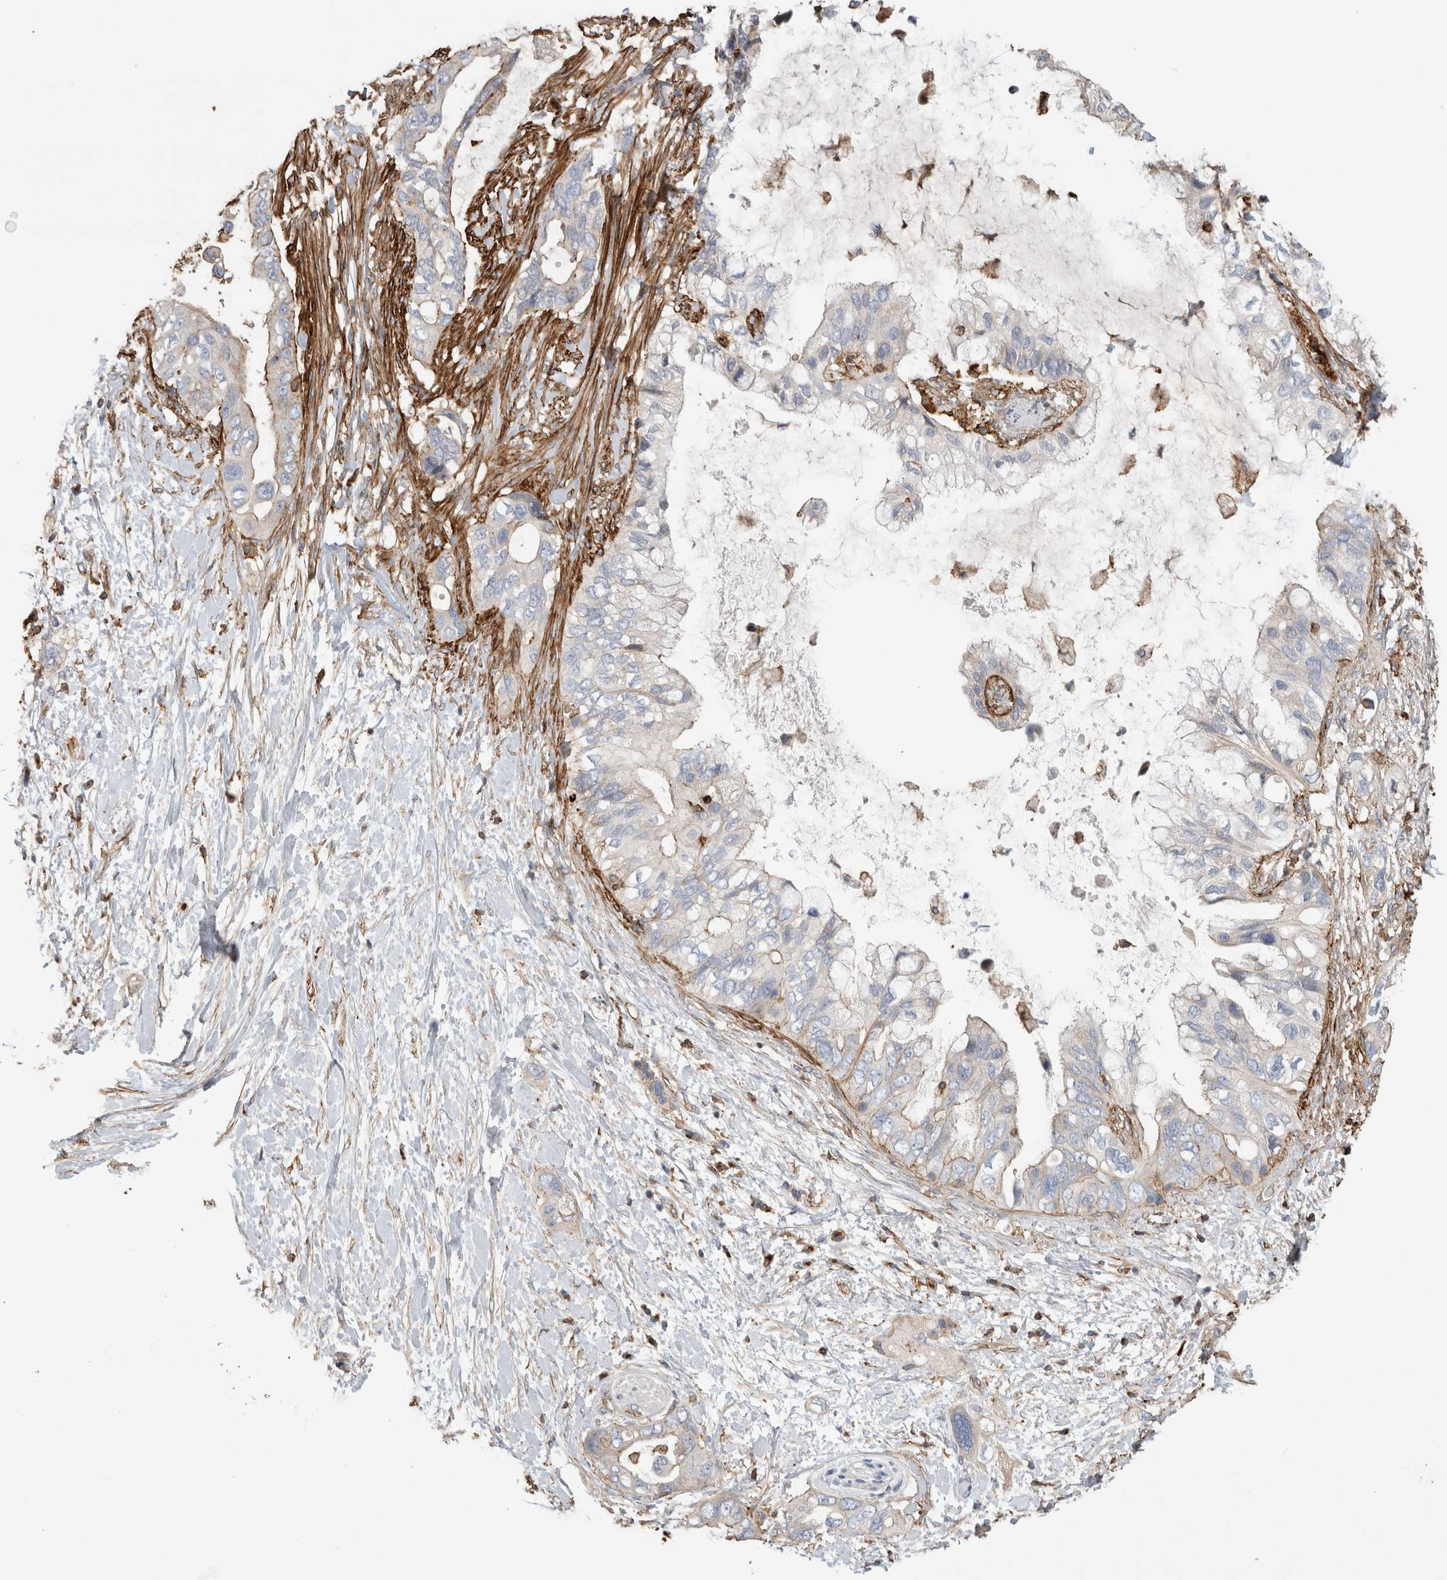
{"staining": {"intensity": "negative", "quantity": "none", "location": "none"}, "tissue": "pancreatic cancer", "cell_type": "Tumor cells", "image_type": "cancer", "snomed": [{"axis": "morphology", "description": "Adenocarcinoma, NOS"}, {"axis": "topography", "description": "Pancreas"}], "caption": "Tumor cells show no significant protein positivity in pancreatic adenocarcinoma.", "gene": "GPER1", "patient": {"sex": "female", "age": 56}}